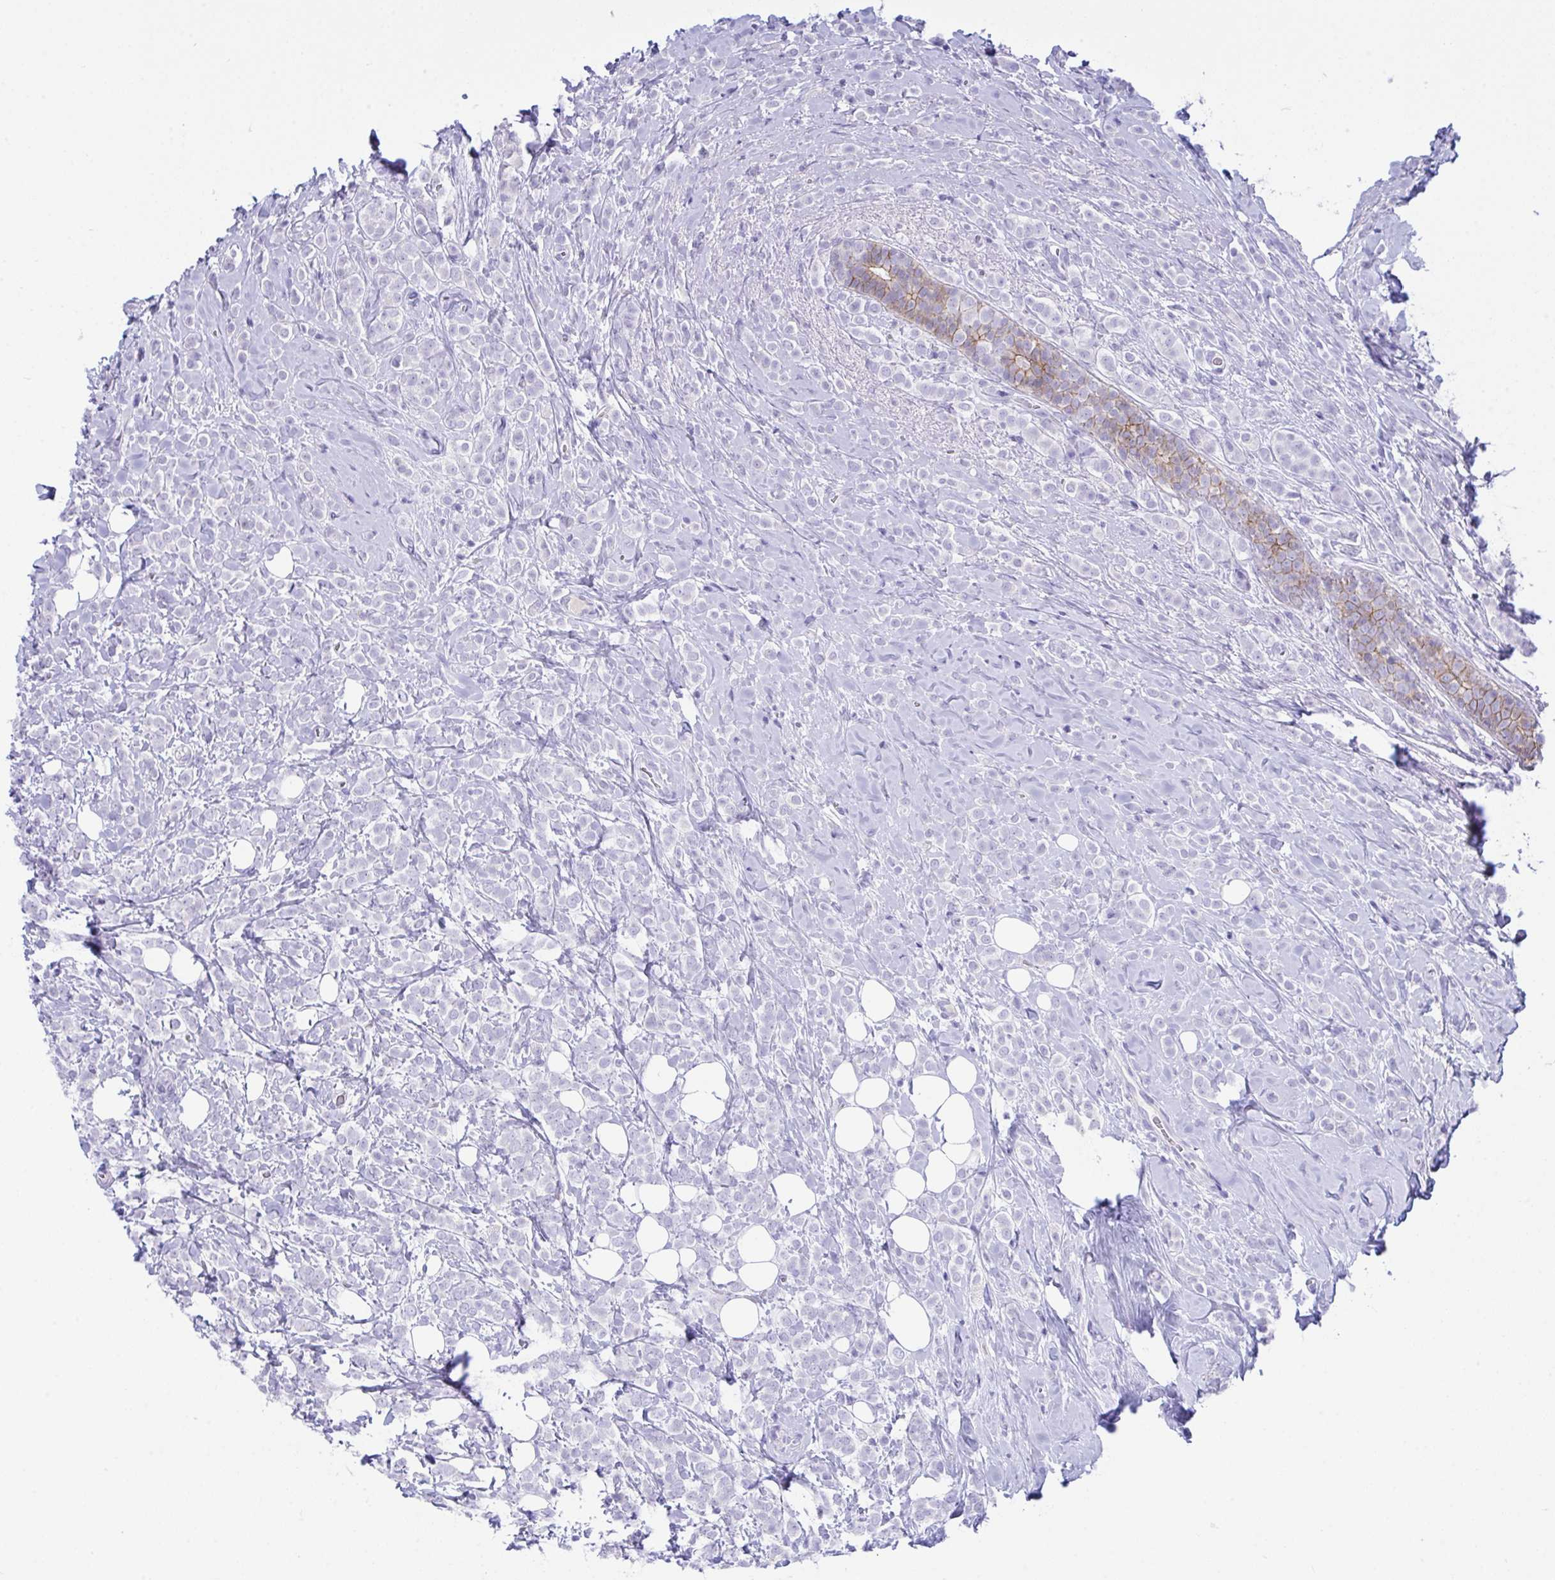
{"staining": {"intensity": "negative", "quantity": "none", "location": "none"}, "tissue": "breast cancer", "cell_type": "Tumor cells", "image_type": "cancer", "snomed": [{"axis": "morphology", "description": "Lobular carcinoma"}, {"axis": "topography", "description": "Breast"}], "caption": "IHC of breast cancer (lobular carcinoma) displays no expression in tumor cells.", "gene": "GLB1L2", "patient": {"sex": "female", "age": 49}}